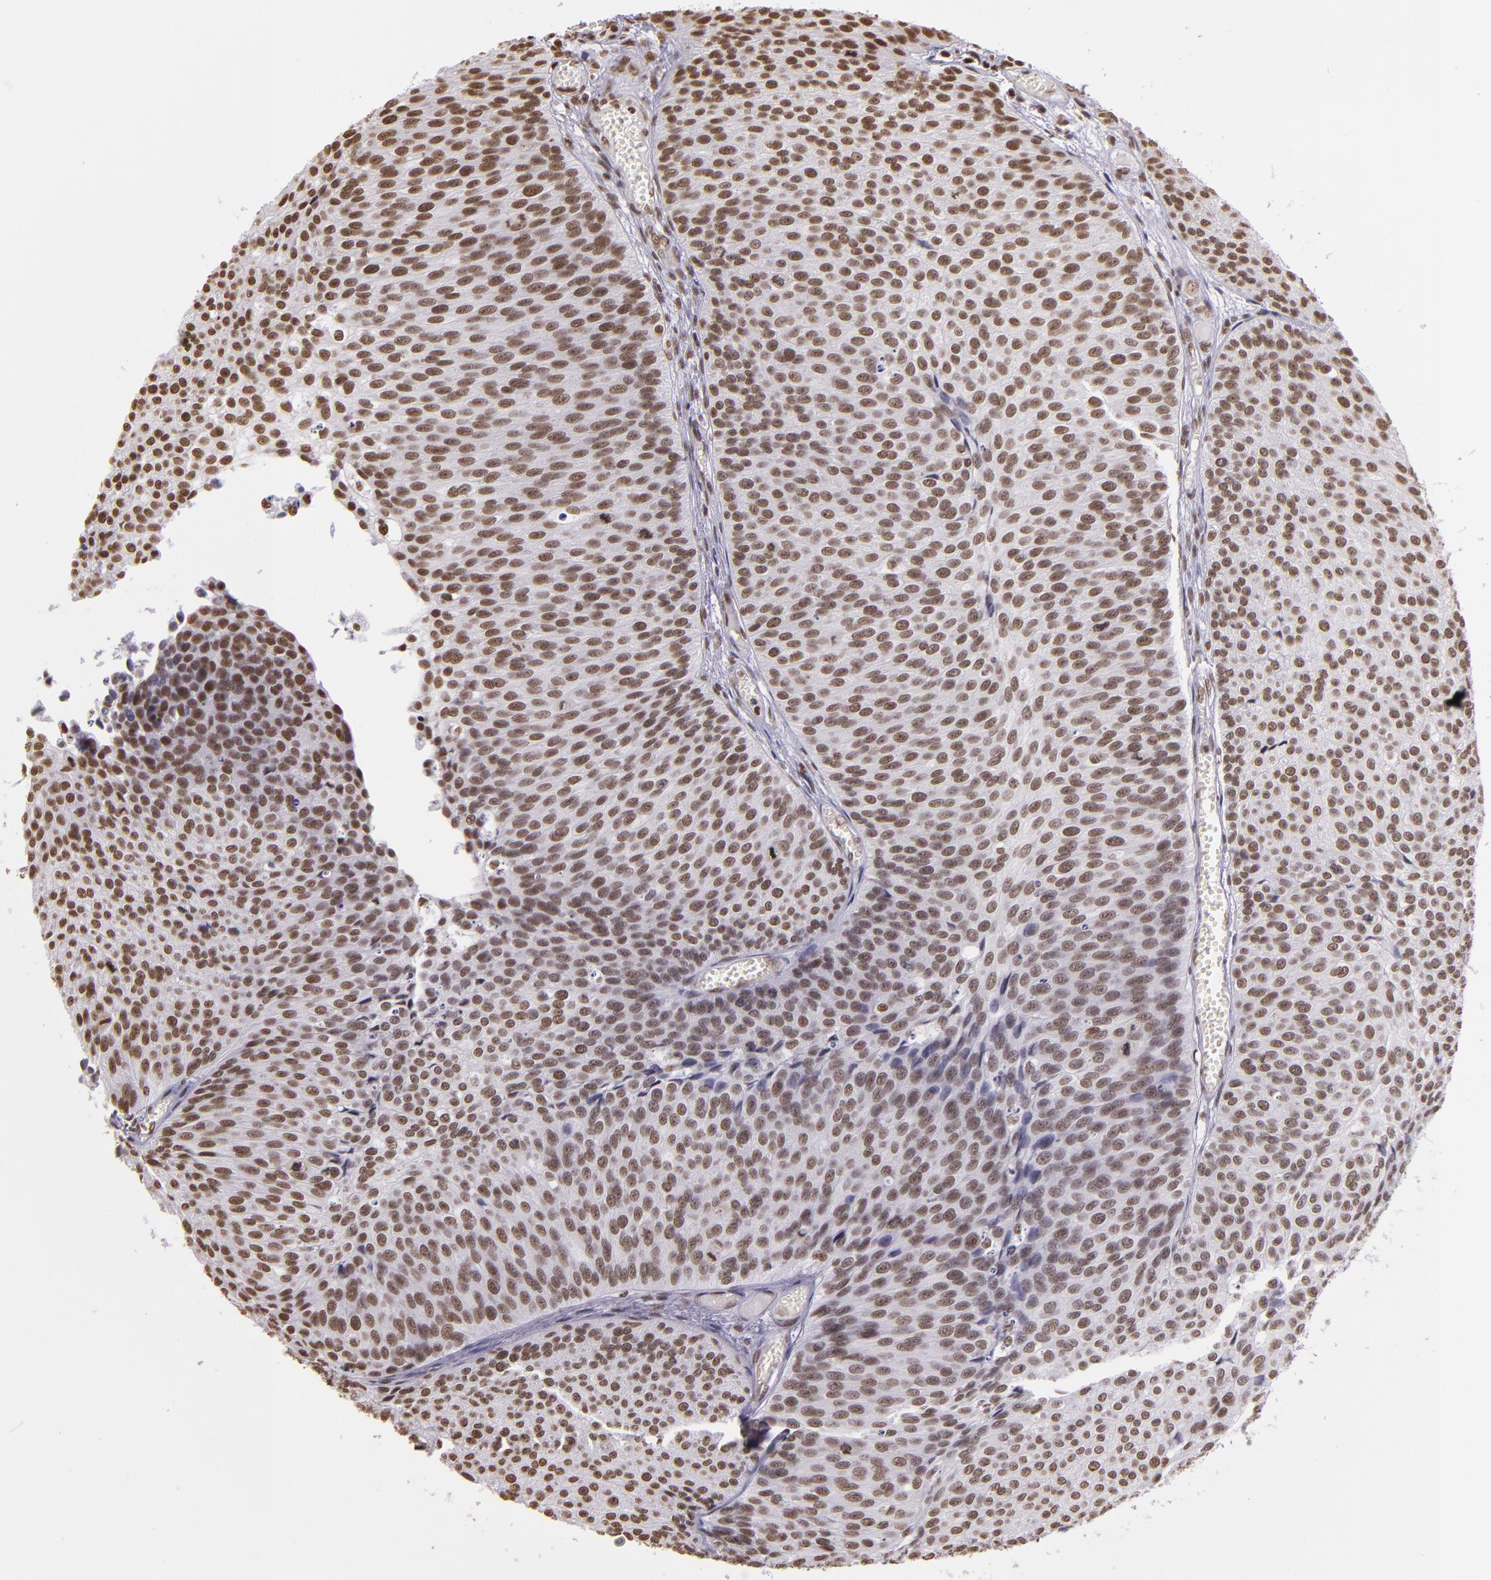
{"staining": {"intensity": "moderate", "quantity": ">75%", "location": "nuclear"}, "tissue": "urothelial cancer", "cell_type": "Tumor cells", "image_type": "cancer", "snomed": [{"axis": "morphology", "description": "Urothelial carcinoma, Low grade"}, {"axis": "topography", "description": "Urinary bladder"}], "caption": "Moderate nuclear staining is appreciated in approximately >75% of tumor cells in low-grade urothelial carcinoma. The protein is stained brown, and the nuclei are stained in blue (DAB (3,3'-diaminobenzidine) IHC with brightfield microscopy, high magnification).", "gene": "USF1", "patient": {"sex": "male", "age": 84}}